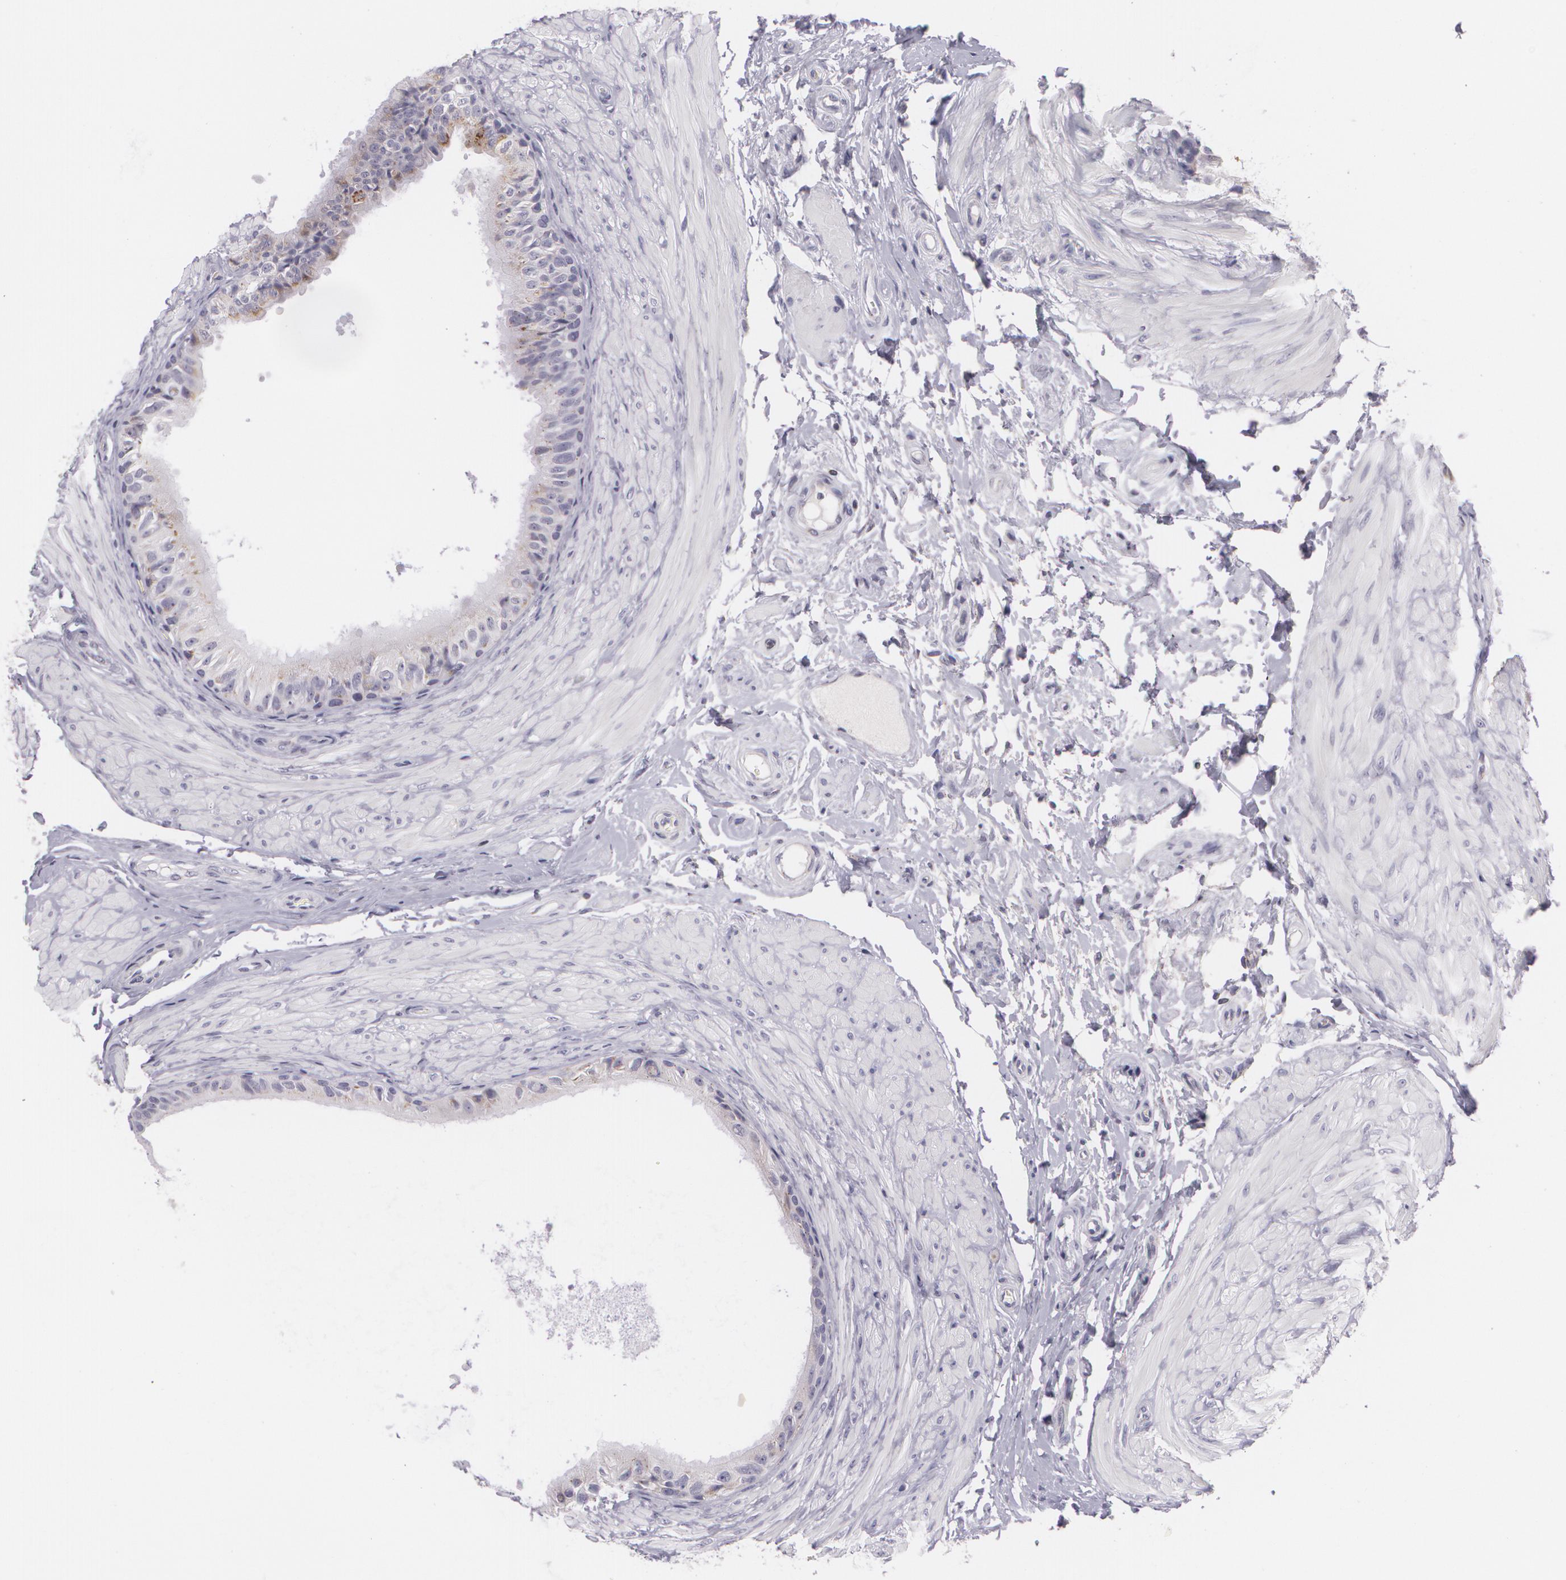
{"staining": {"intensity": "weak", "quantity": ">75%", "location": "cytoplasmic/membranous"}, "tissue": "epididymis", "cell_type": "Glandular cells", "image_type": "normal", "snomed": [{"axis": "morphology", "description": "Normal tissue, NOS"}, {"axis": "topography", "description": "Epididymis"}], "caption": "Epididymis stained for a protein reveals weak cytoplasmic/membranous positivity in glandular cells. Using DAB (brown) and hematoxylin (blue) stains, captured at high magnification using brightfield microscopy.", "gene": "CILK1", "patient": {"sex": "male", "age": 68}}